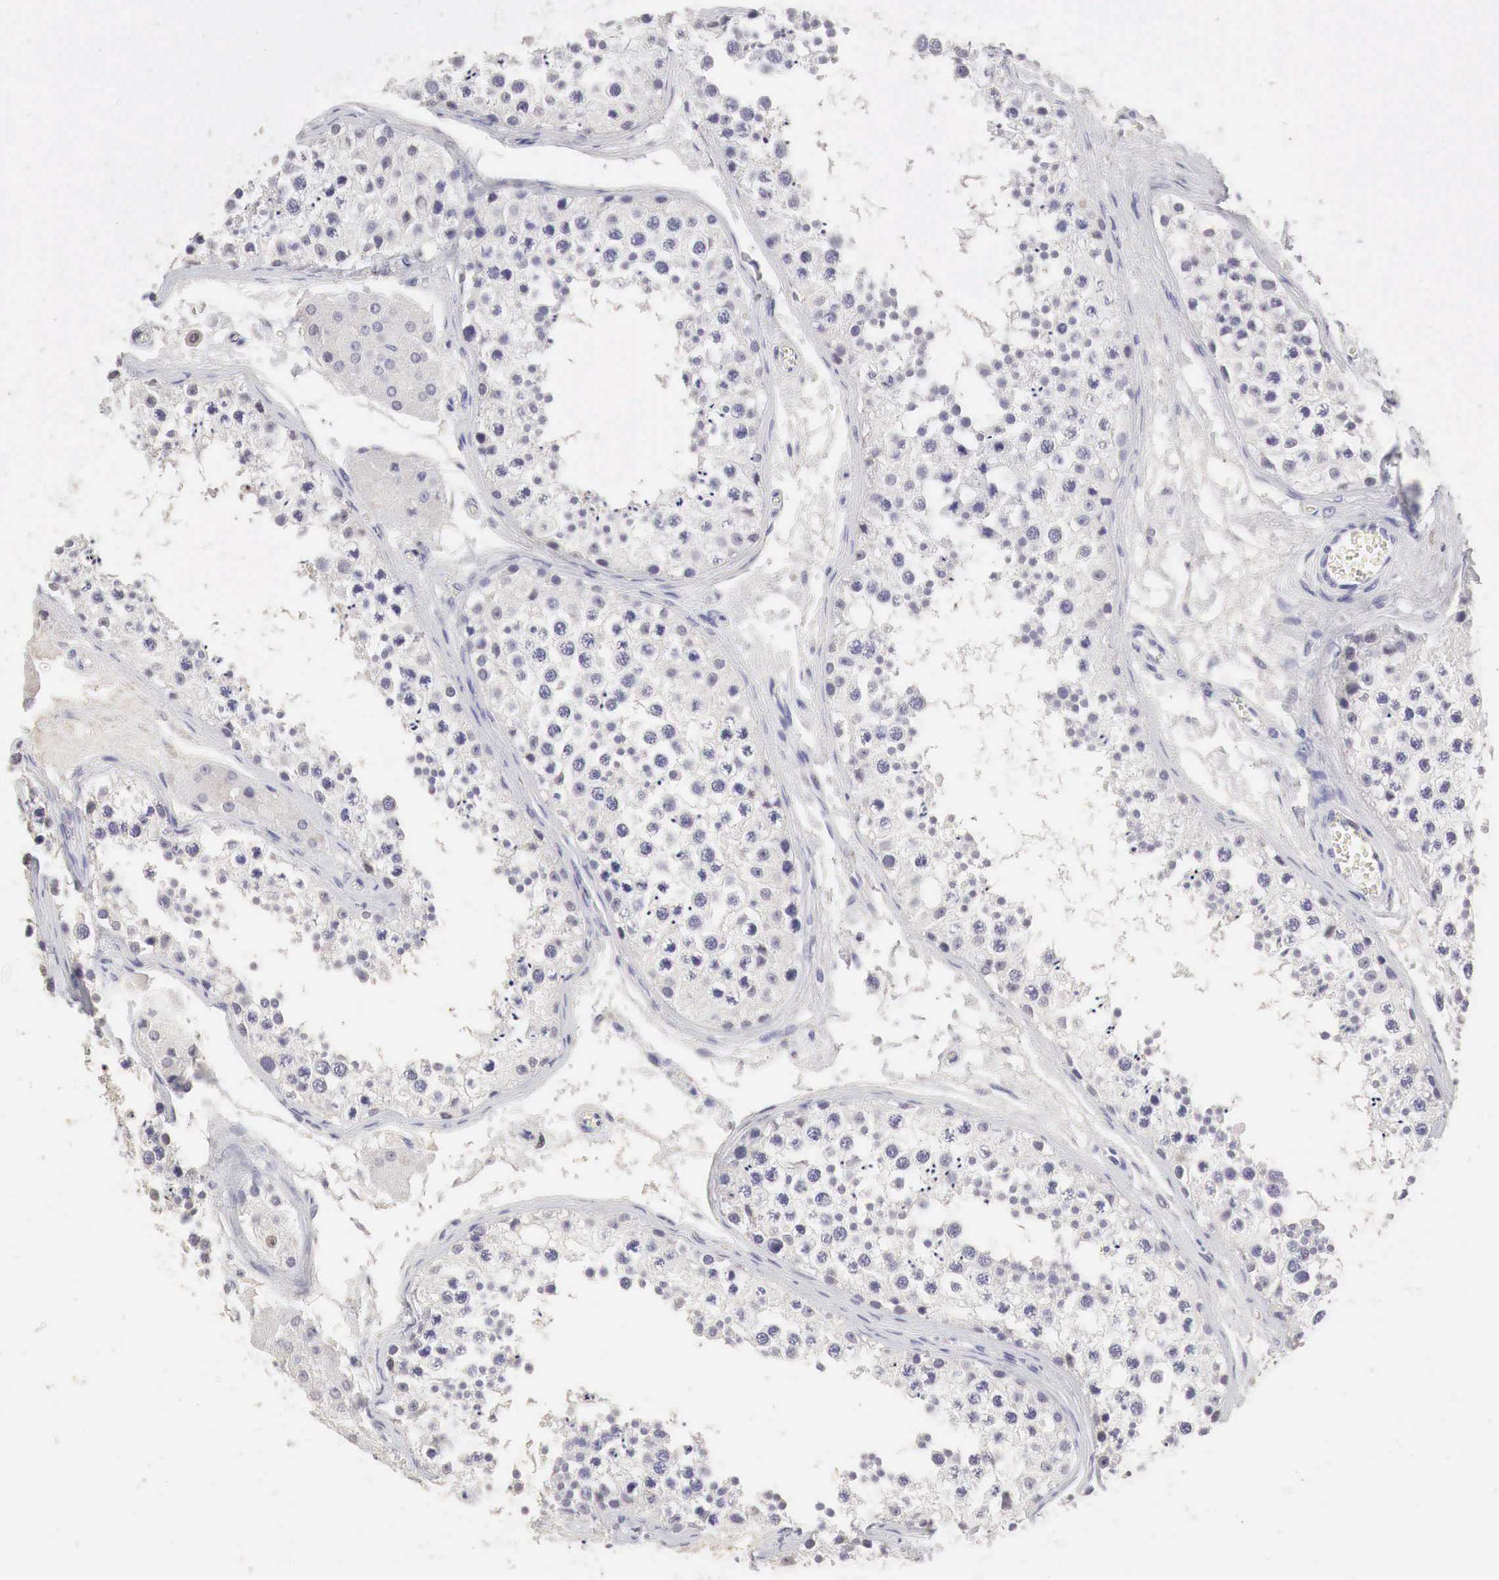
{"staining": {"intensity": "negative", "quantity": "none", "location": "none"}, "tissue": "testis", "cell_type": "Cells in seminiferous ducts", "image_type": "normal", "snomed": [{"axis": "morphology", "description": "Normal tissue, NOS"}, {"axis": "topography", "description": "Testis"}], "caption": "IHC photomicrograph of normal human testis stained for a protein (brown), which reveals no expression in cells in seminiferous ducts.", "gene": "OTC", "patient": {"sex": "male", "age": 57}}